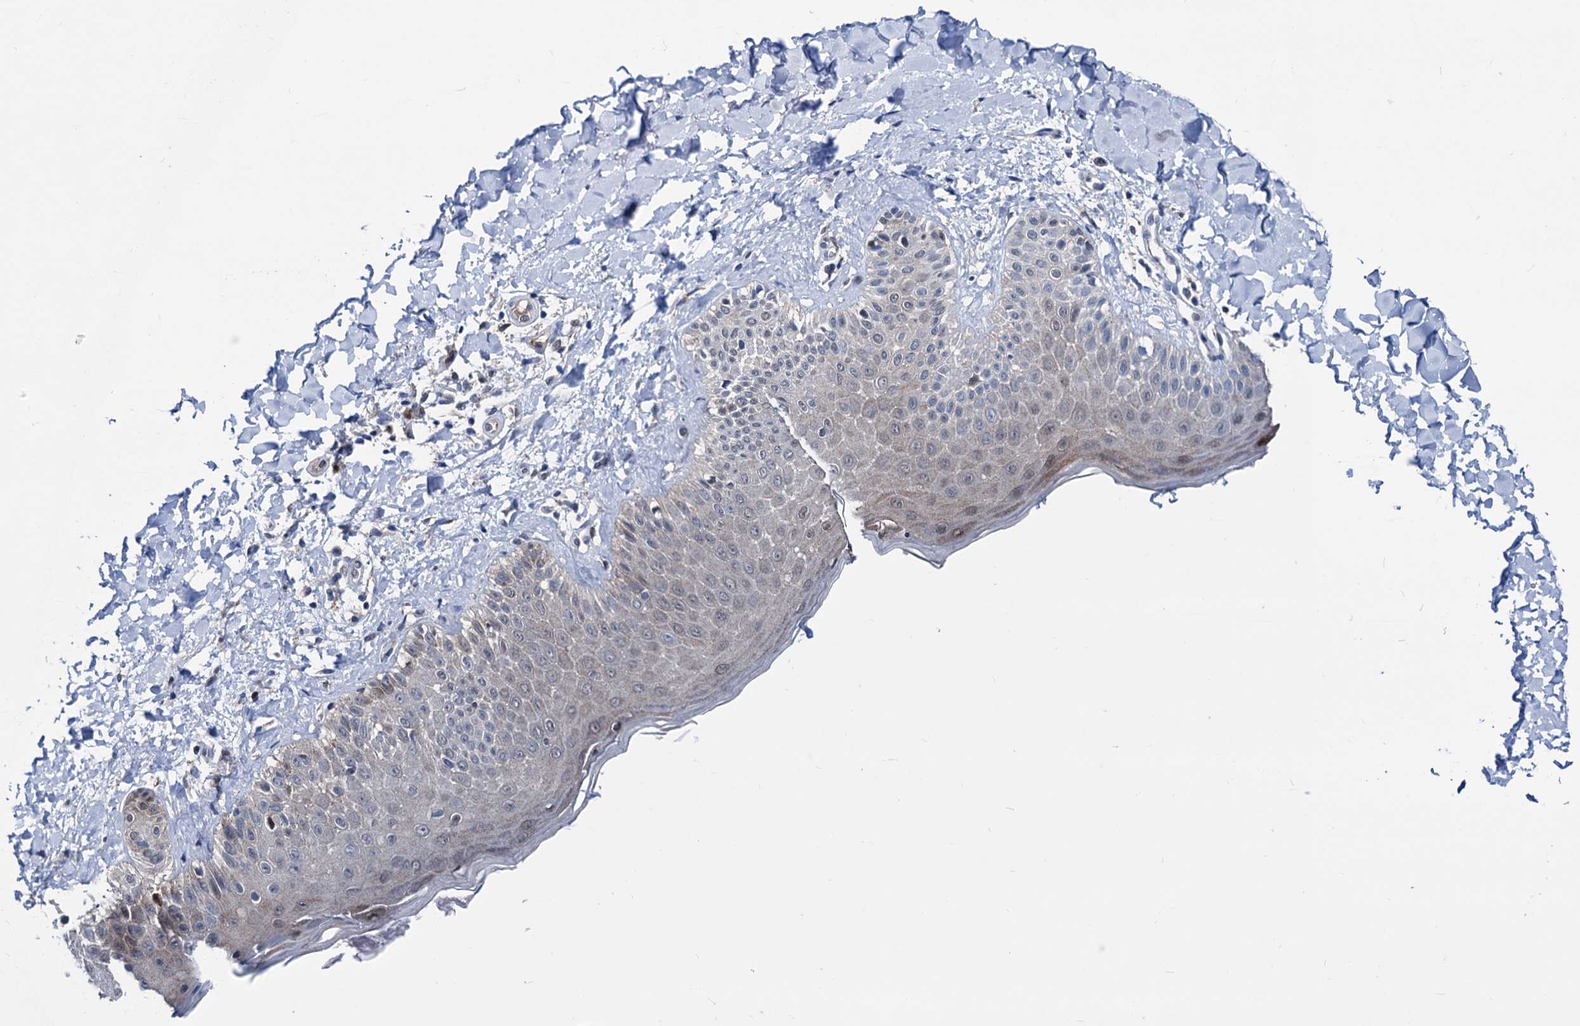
{"staining": {"intensity": "negative", "quantity": "none", "location": "none"}, "tissue": "skin", "cell_type": "Fibroblasts", "image_type": "normal", "snomed": [{"axis": "morphology", "description": "Normal tissue, NOS"}, {"axis": "topography", "description": "Skin"}], "caption": "Immunohistochemistry image of unremarkable skin: skin stained with DAB (3,3'-diaminobenzidine) shows no significant protein staining in fibroblasts.", "gene": "GLO1", "patient": {"sex": "male", "age": 52}}